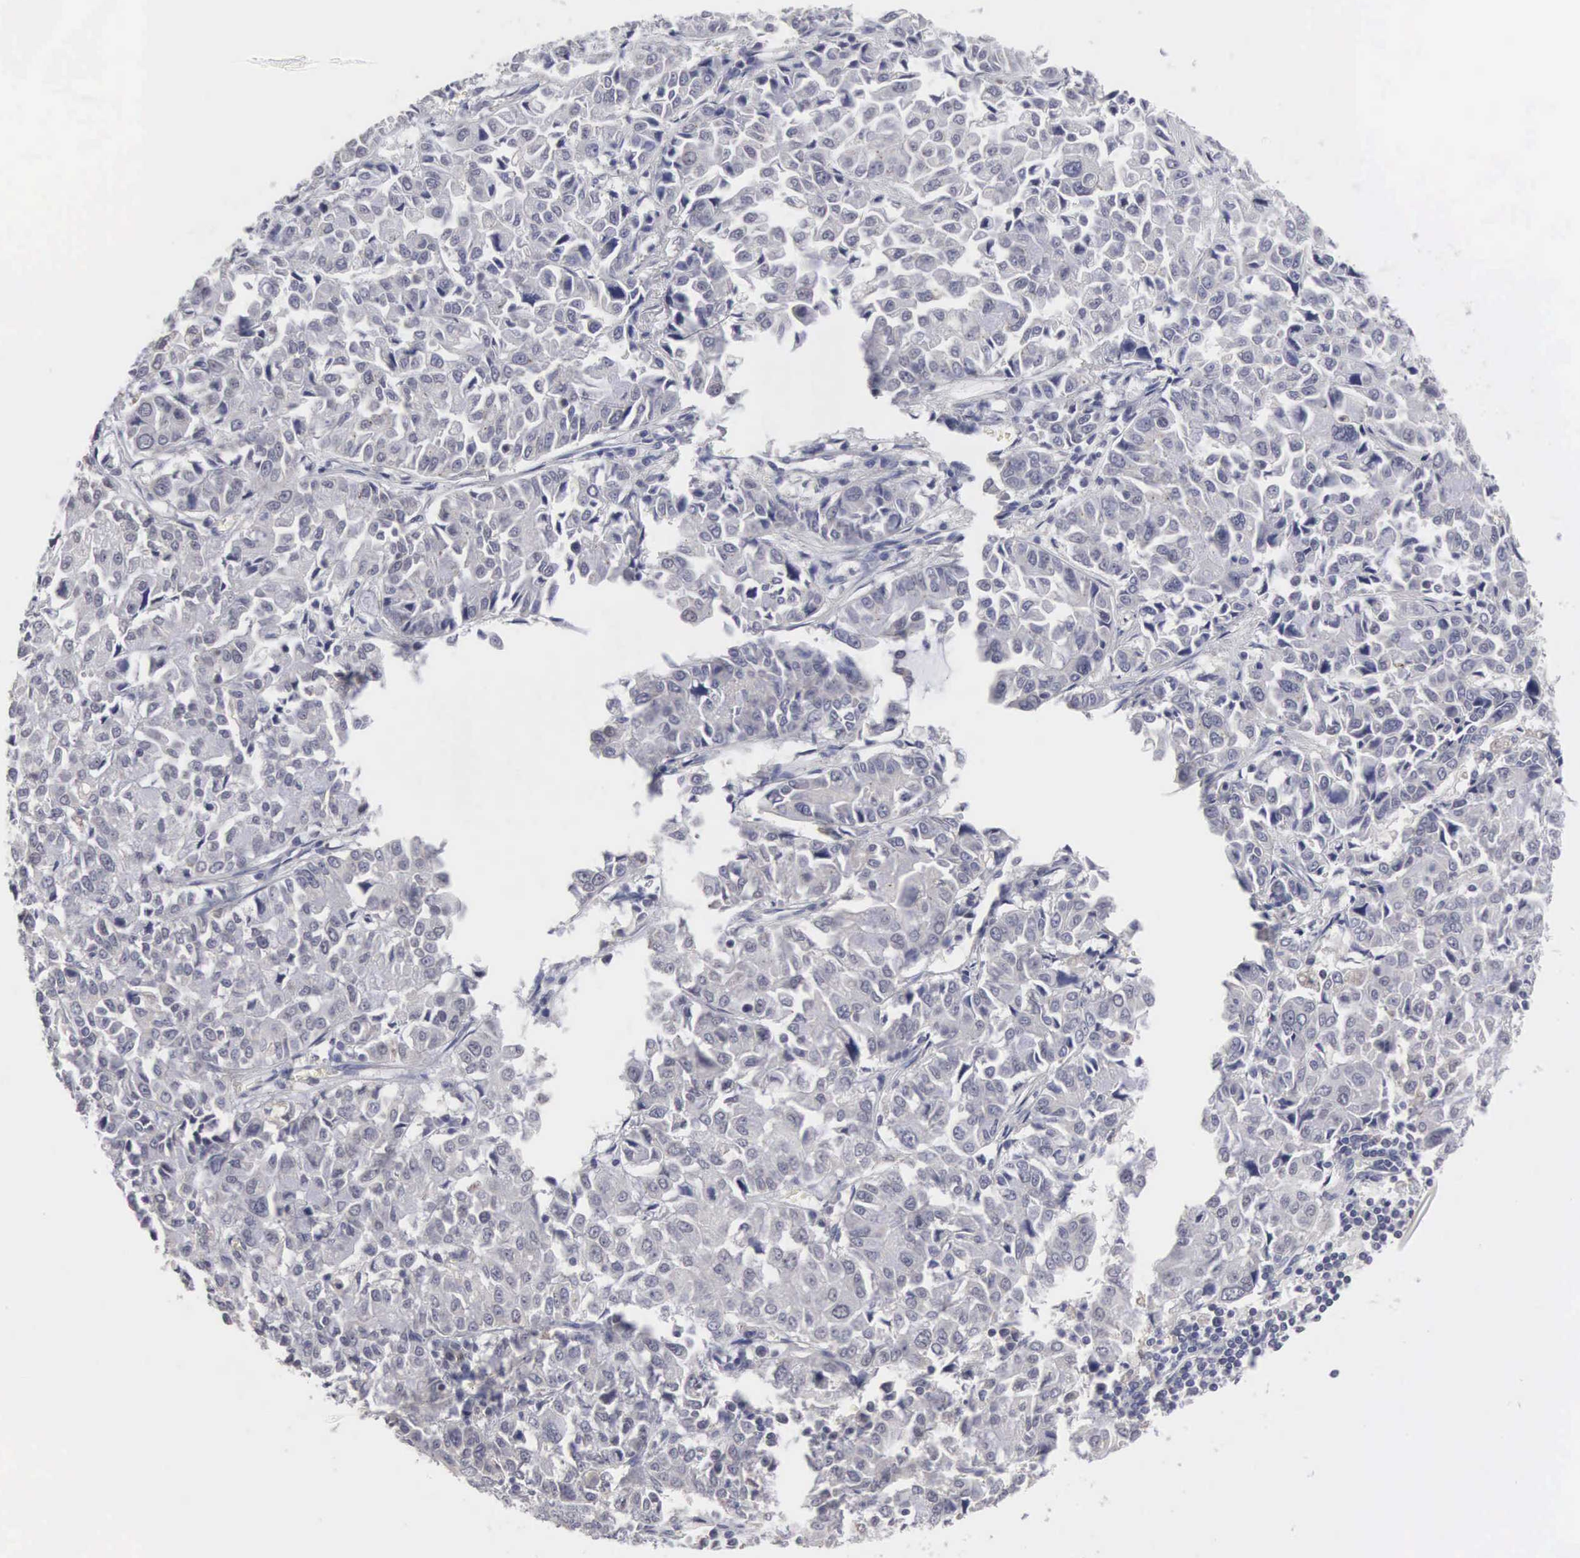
{"staining": {"intensity": "negative", "quantity": "none", "location": "none"}, "tissue": "pancreatic cancer", "cell_type": "Tumor cells", "image_type": "cancer", "snomed": [{"axis": "morphology", "description": "Adenocarcinoma, NOS"}, {"axis": "topography", "description": "Pancreas"}], "caption": "This is an immunohistochemistry micrograph of adenocarcinoma (pancreatic). There is no positivity in tumor cells.", "gene": "HMOX1", "patient": {"sex": "female", "age": 52}}